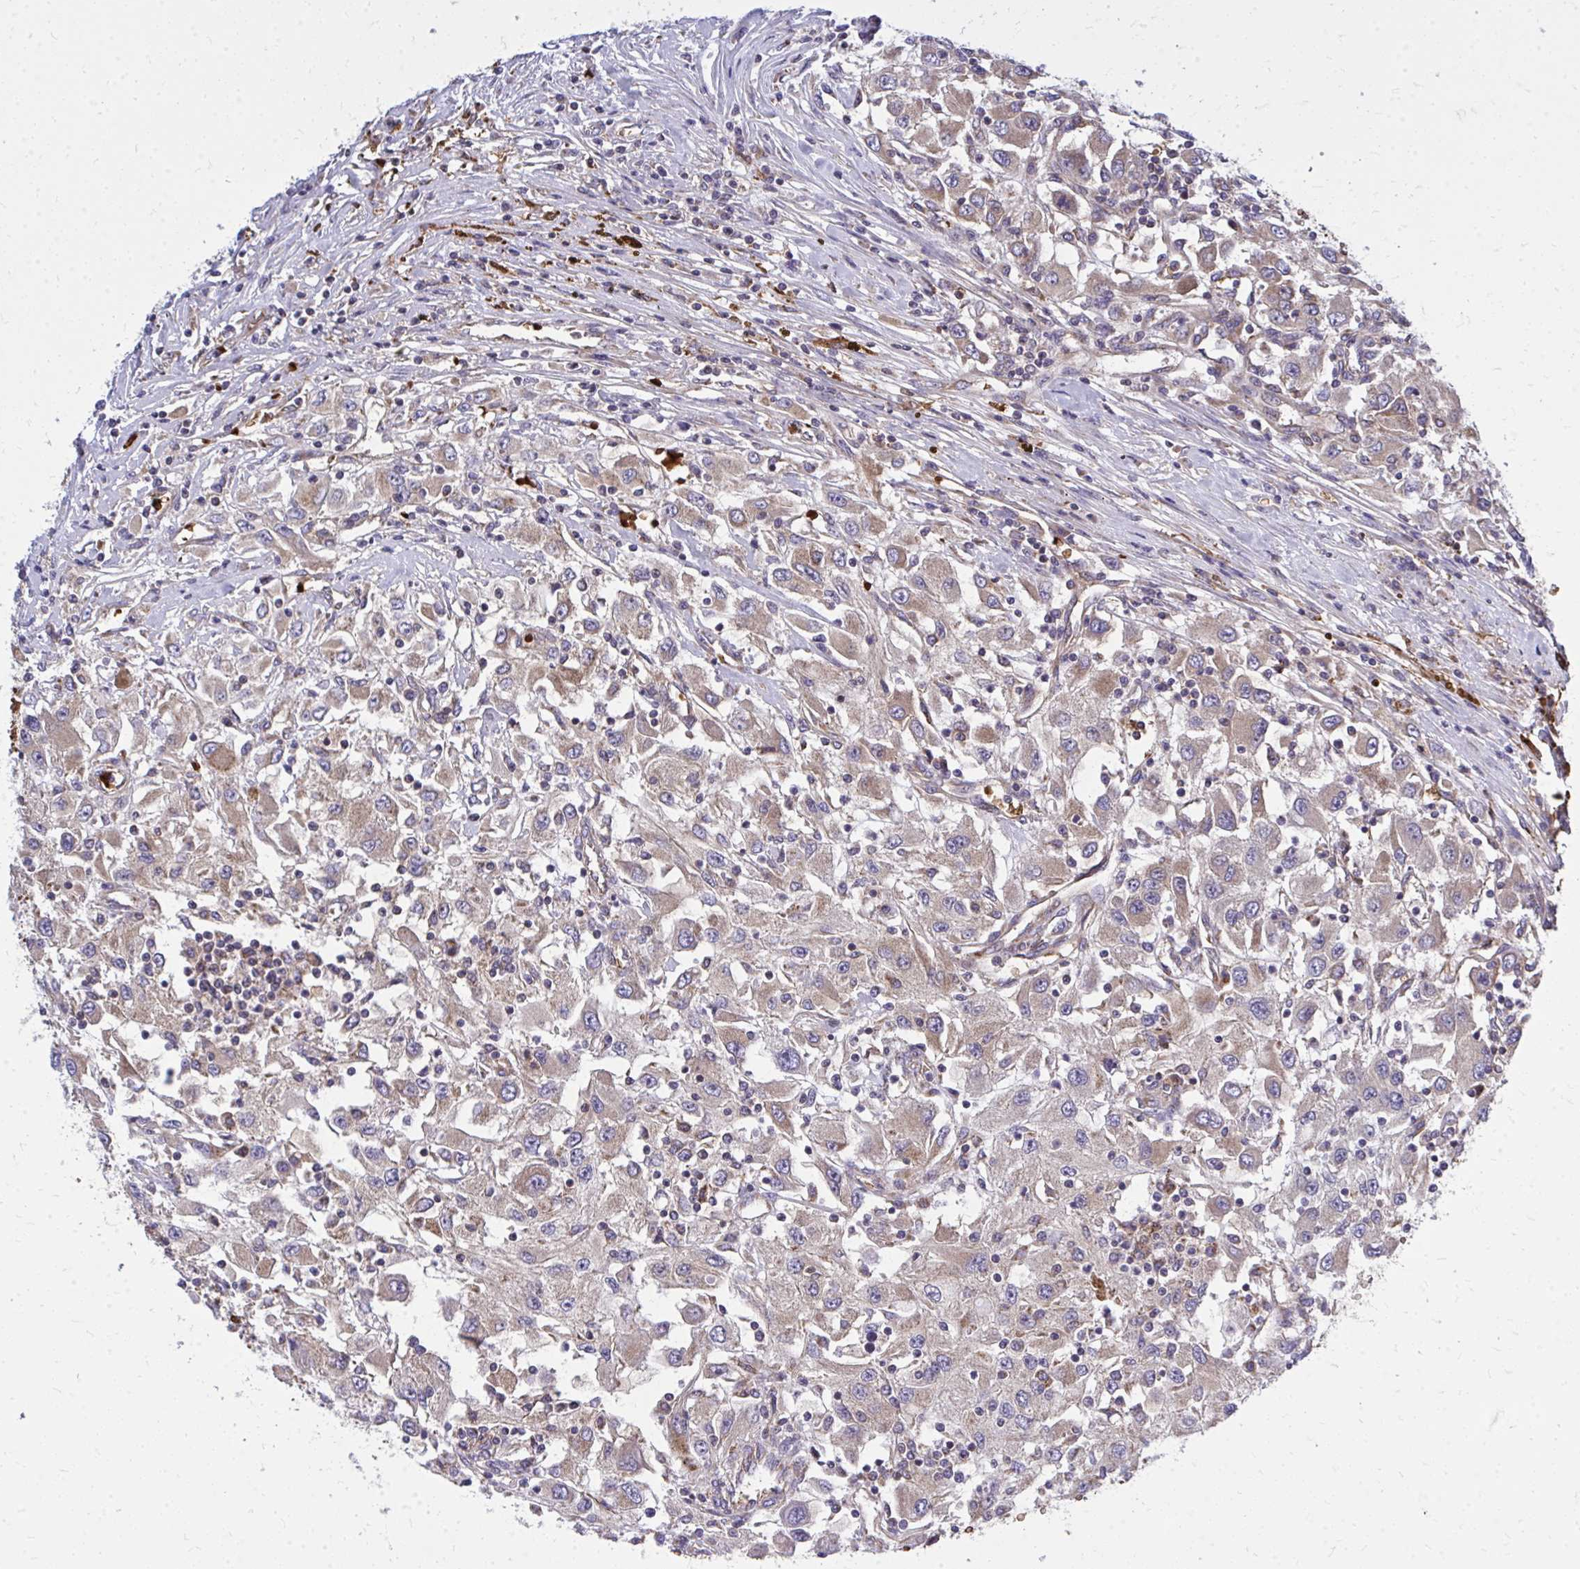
{"staining": {"intensity": "moderate", "quantity": "25%-75%", "location": "cytoplasmic/membranous"}, "tissue": "renal cancer", "cell_type": "Tumor cells", "image_type": "cancer", "snomed": [{"axis": "morphology", "description": "Adenocarcinoma, NOS"}, {"axis": "topography", "description": "Kidney"}], "caption": "Immunohistochemical staining of human renal cancer displays medium levels of moderate cytoplasmic/membranous expression in approximately 25%-75% of tumor cells.", "gene": "PDK4", "patient": {"sex": "female", "age": 67}}